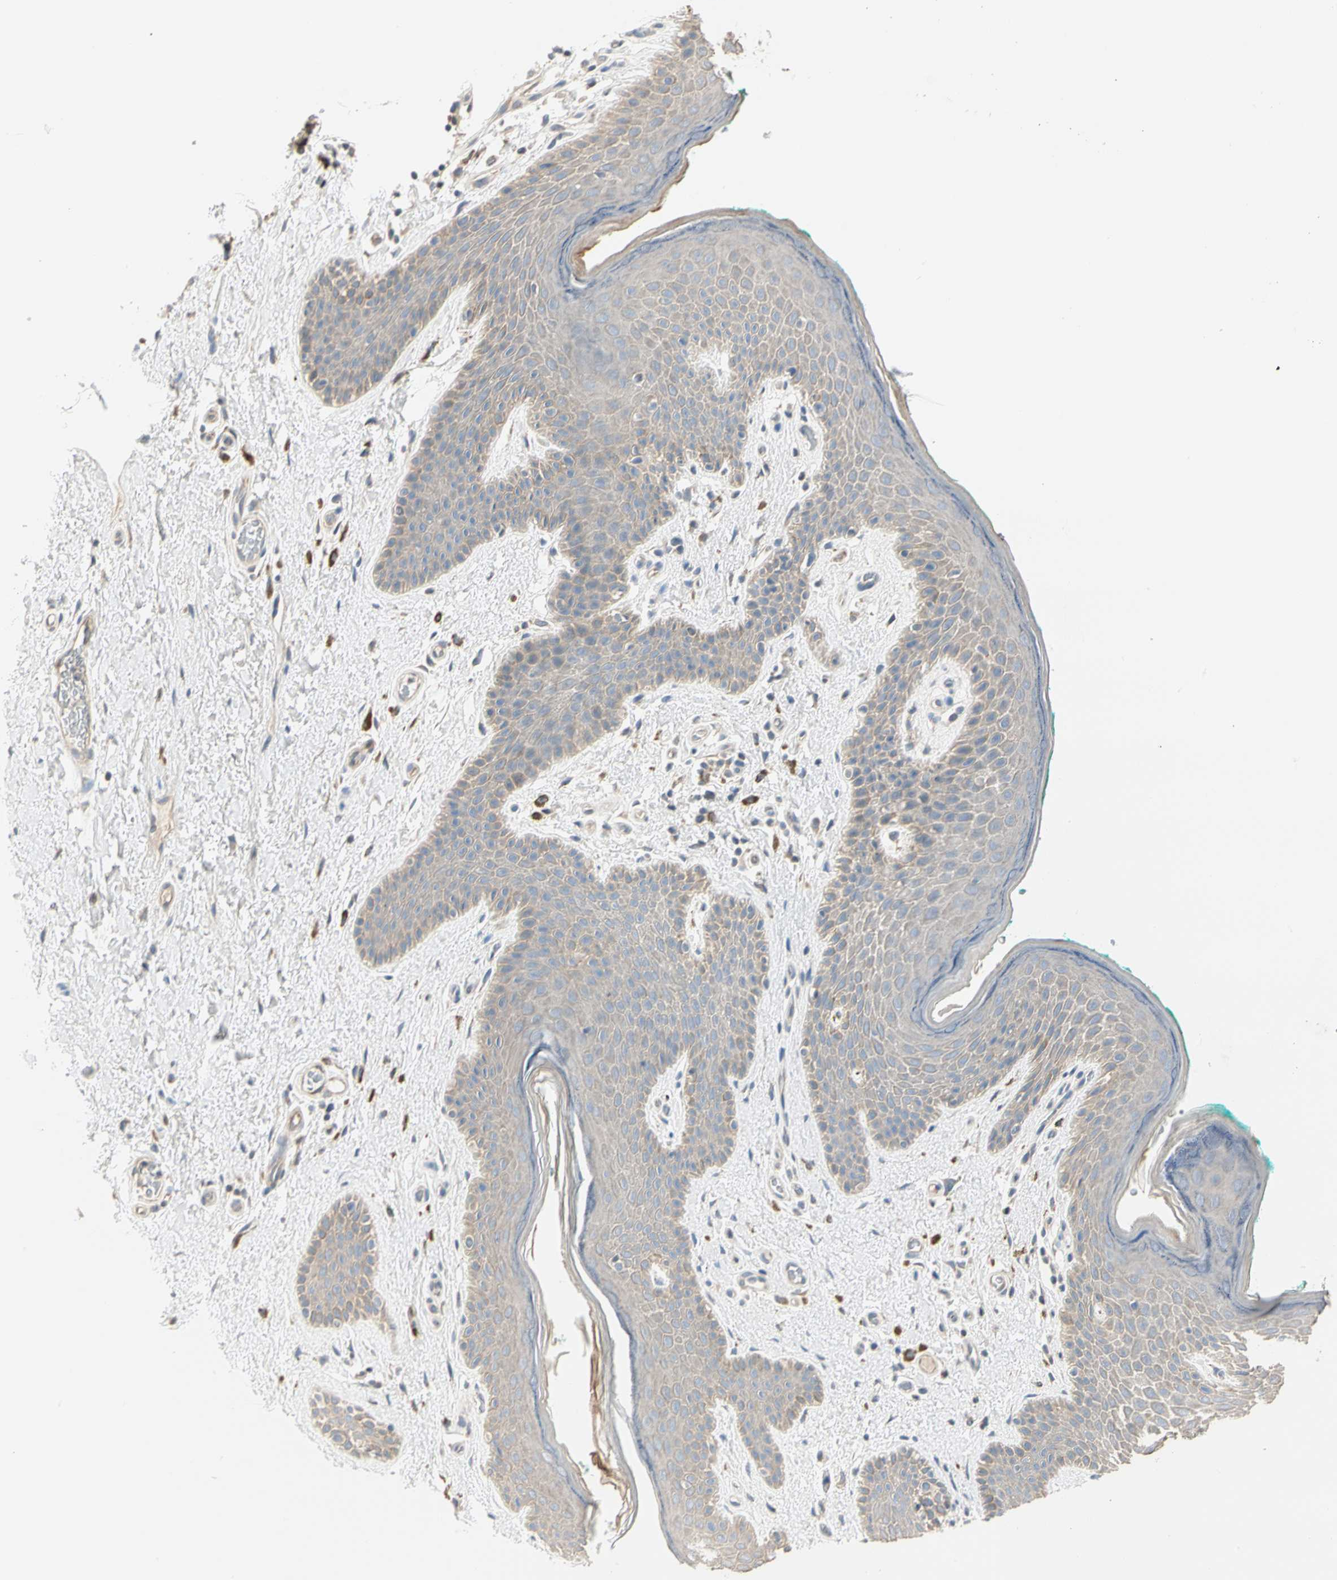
{"staining": {"intensity": "weak", "quantity": "25%-75%", "location": "cytoplasmic/membranous"}, "tissue": "skin", "cell_type": "Epidermal cells", "image_type": "normal", "snomed": [{"axis": "morphology", "description": "Normal tissue, NOS"}, {"axis": "topography", "description": "Anal"}], "caption": "There is low levels of weak cytoplasmic/membranous expression in epidermal cells of benign skin, as demonstrated by immunohistochemical staining (brown color).", "gene": "GPR153", "patient": {"sex": "male", "age": 74}}